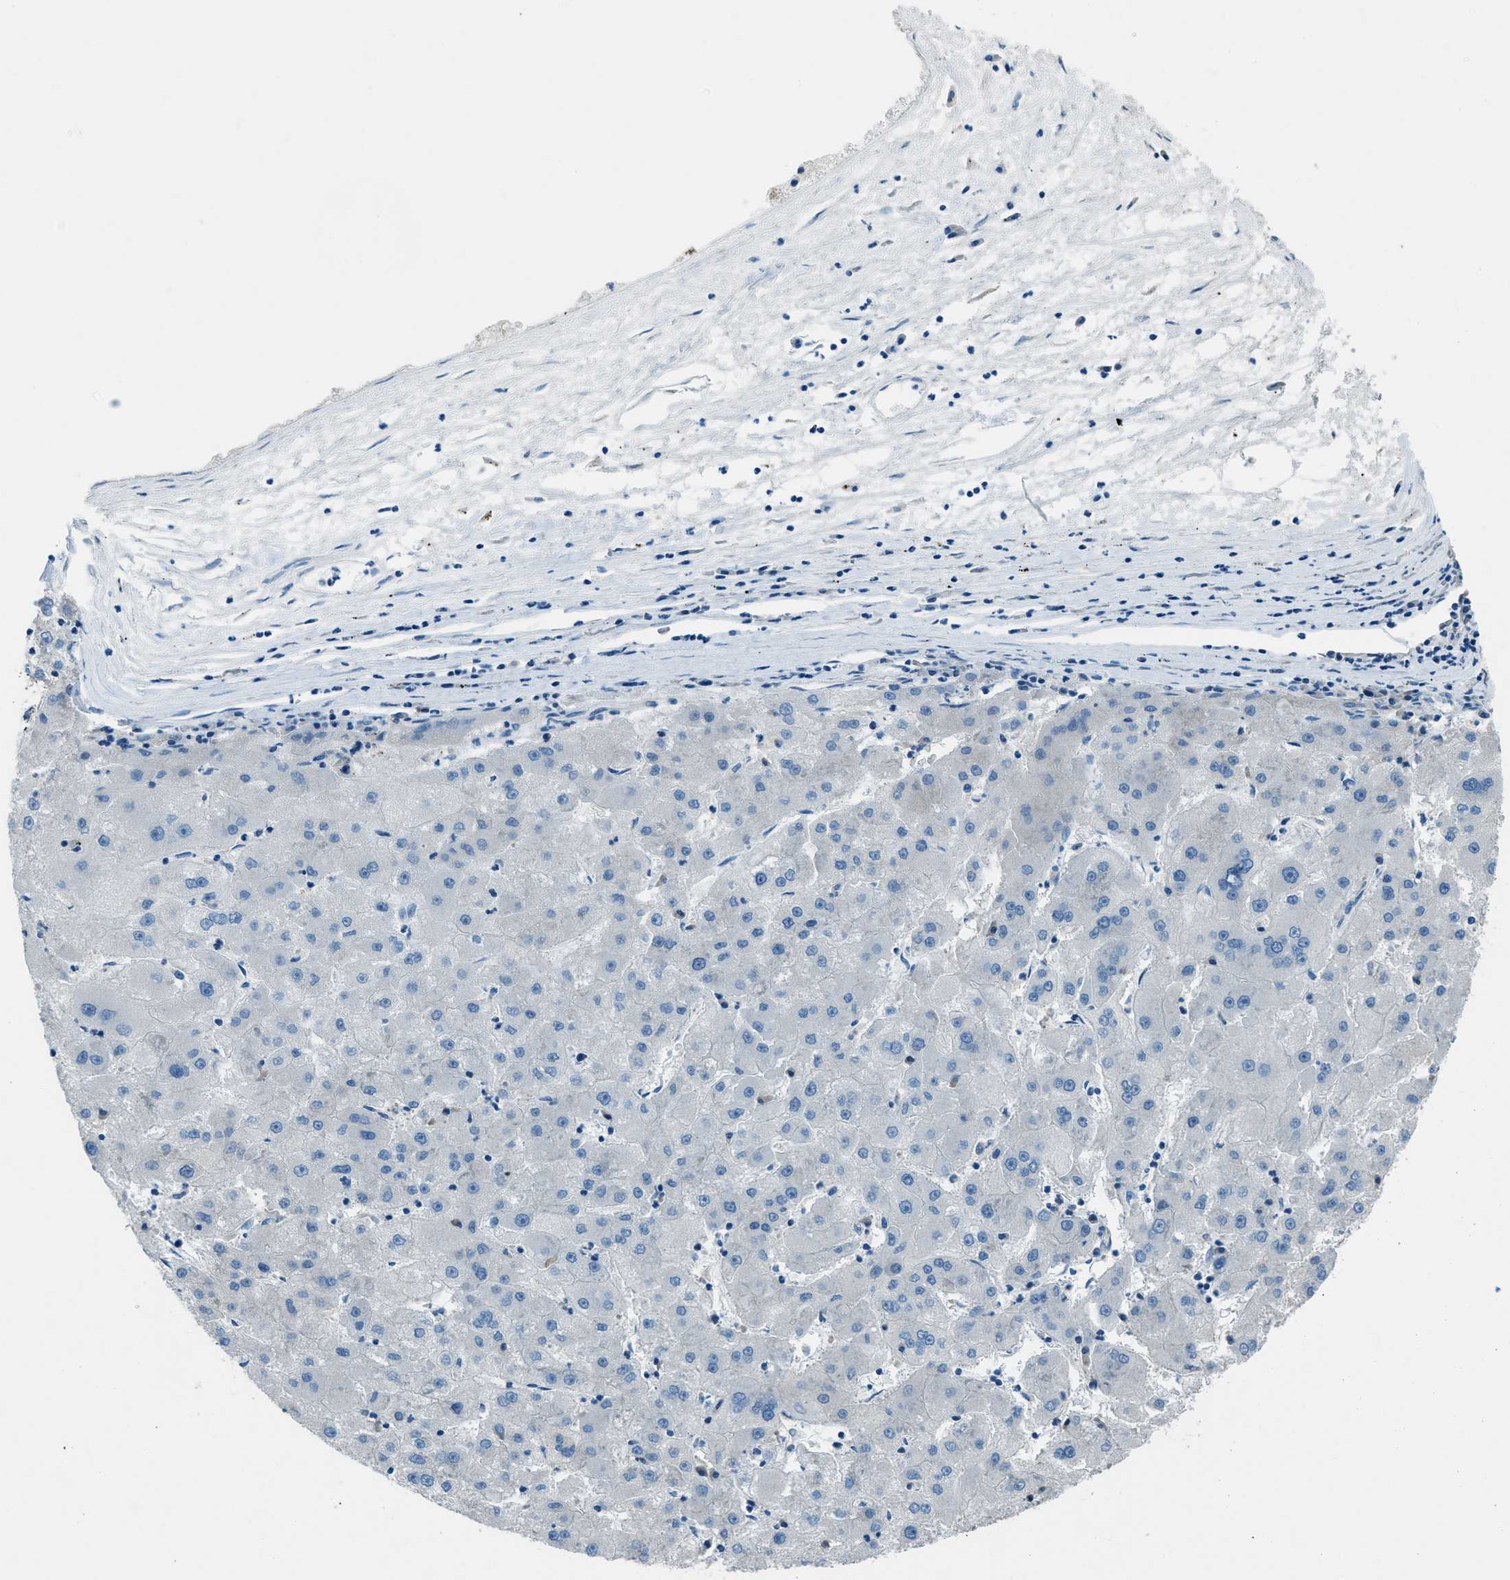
{"staining": {"intensity": "negative", "quantity": "none", "location": "none"}, "tissue": "liver cancer", "cell_type": "Tumor cells", "image_type": "cancer", "snomed": [{"axis": "morphology", "description": "Carcinoma, Hepatocellular, NOS"}, {"axis": "topography", "description": "Liver"}], "caption": "This is an IHC photomicrograph of liver cancer (hepatocellular carcinoma). There is no staining in tumor cells.", "gene": "ARFGAP2", "patient": {"sex": "male", "age": 72}}